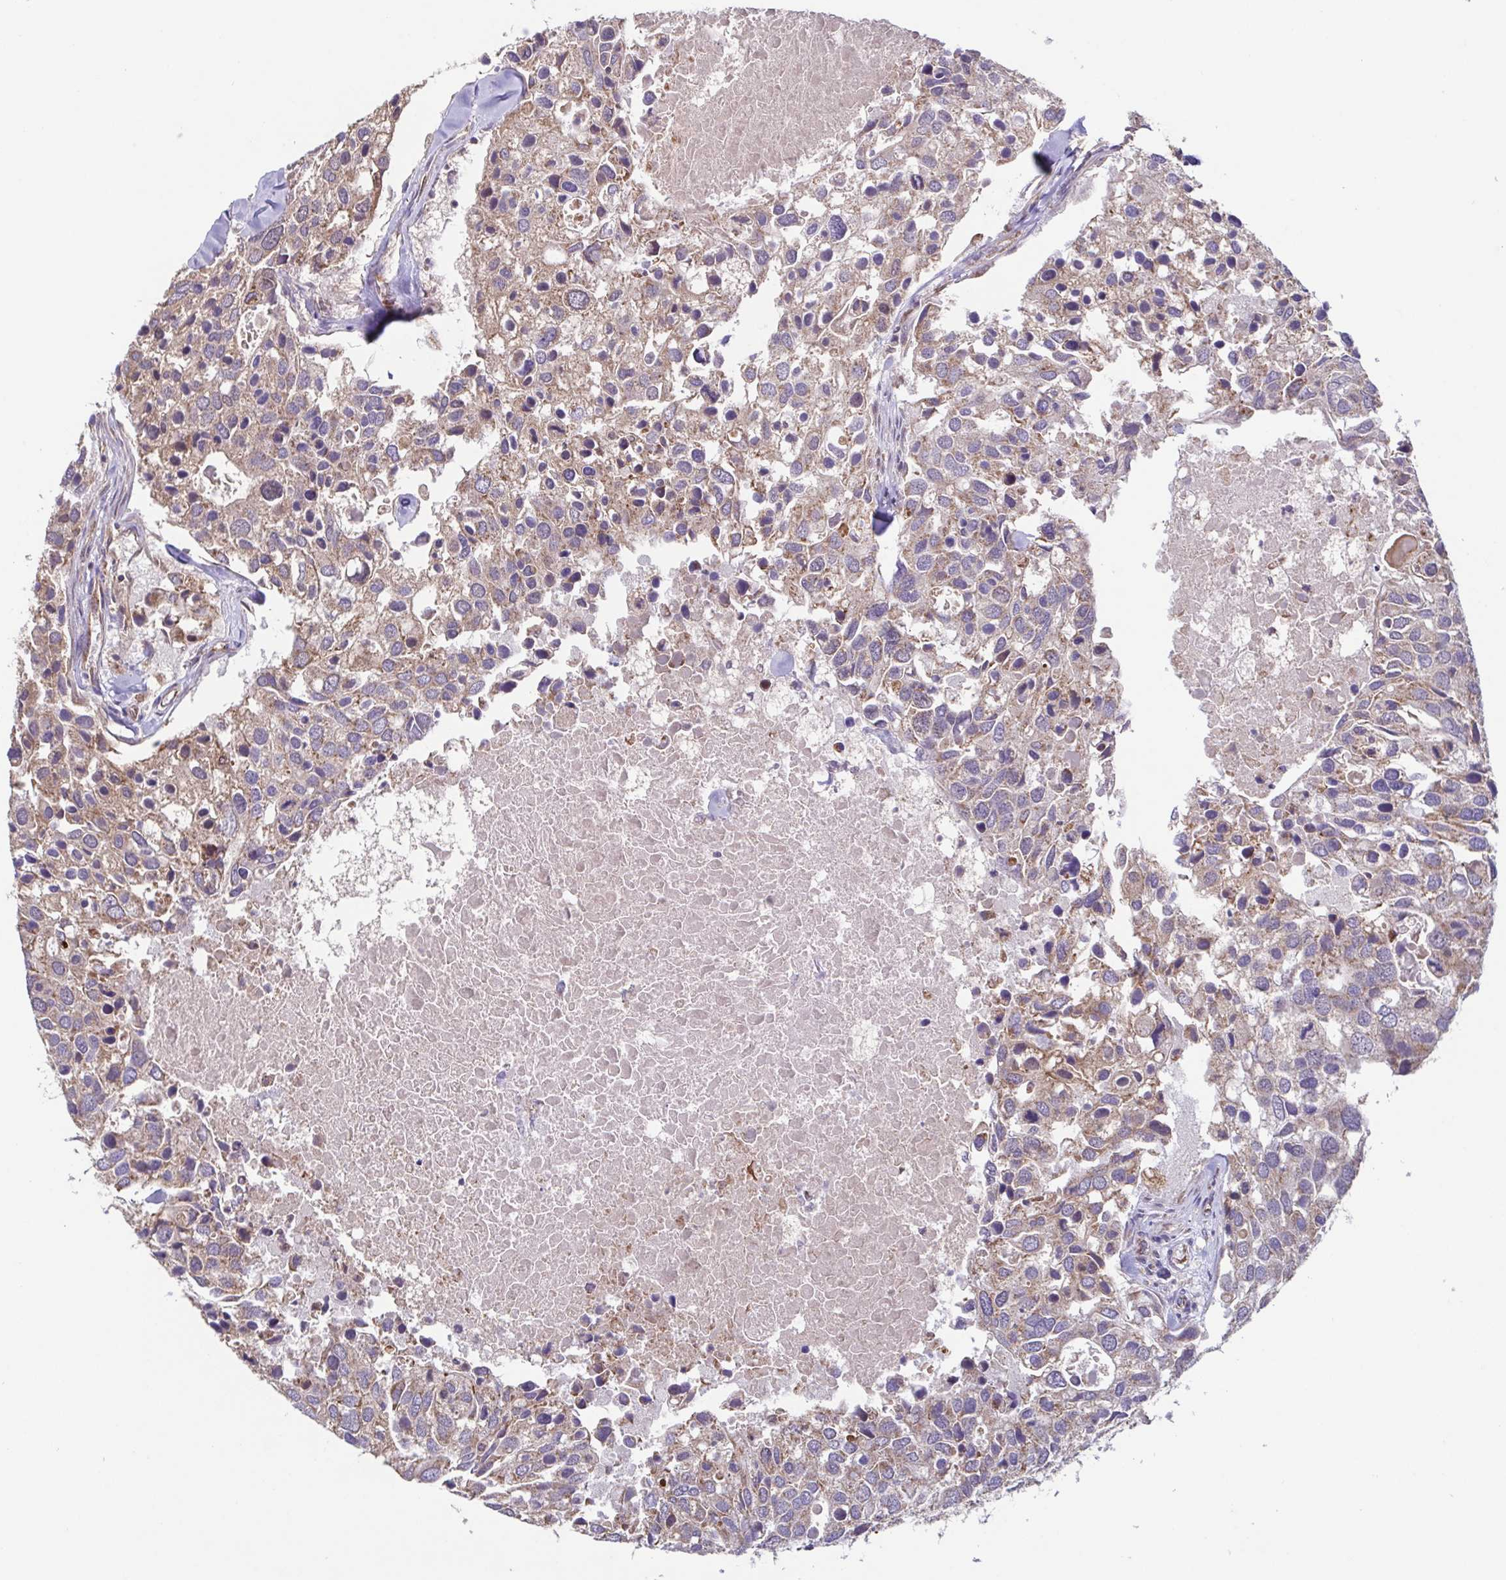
{"staining": {"intensity": "weak", "quantity": "25%-75%", "location": "cytoplasmic/membranous"}, "tissue": "breast cancer", "cell_type": "Tumor cells", "image_type": "cancer", "snomed": [{"axis": "morphology", "description": "Duct carcinoma"}, {"axis": "topography", "description": "Breast"}], "caption": "Immunohistochemistry histopathology image of infiltrating ductal carcinoma (breast) stained for a protein (brown), which reveals low levels of weak cytoplasmic/membranous expression in approximately 25%-75% of tumor cells.", "gene": "DIP2B", "patient": {"sex": "female", "age": 83}}